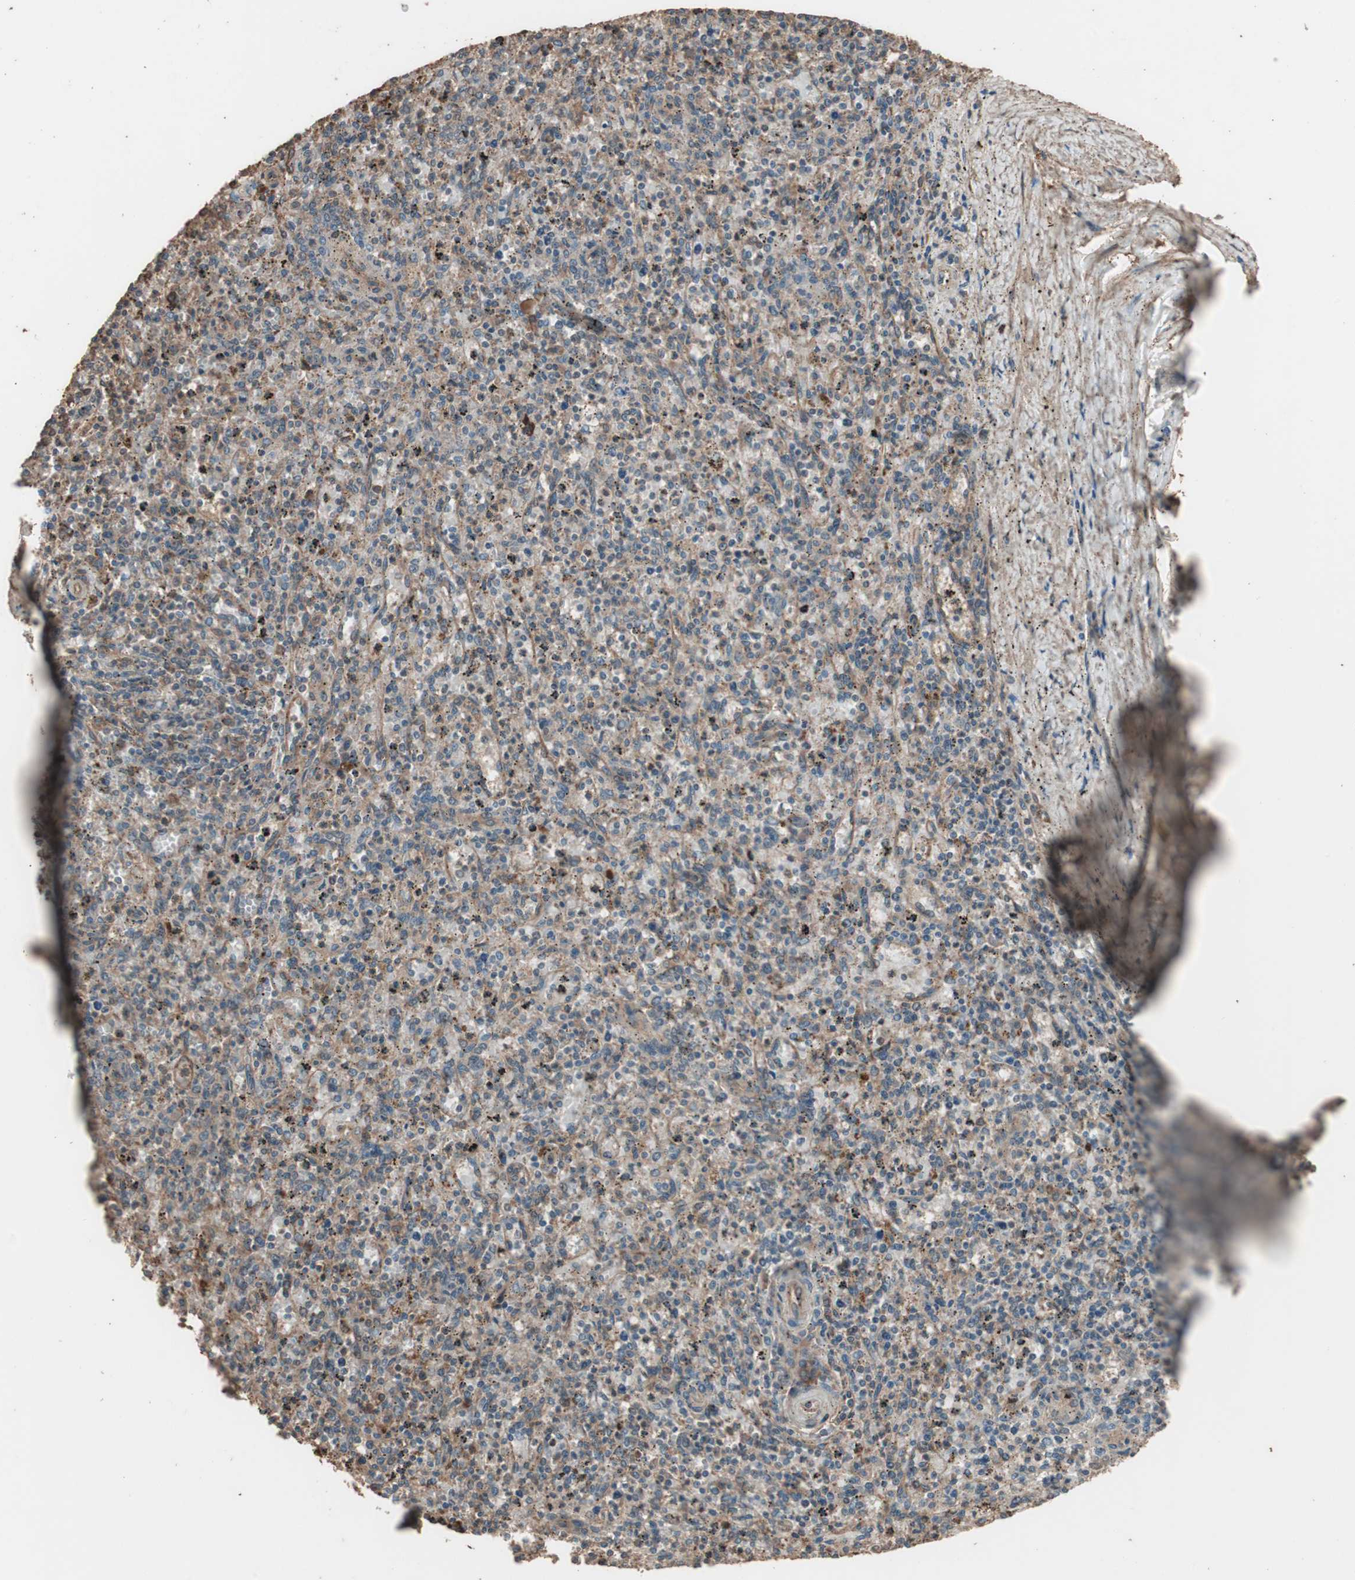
{"staining": {"intensity": "moderate", "quantity": "25%-75%", "location": "cytoplasmic/membranous"}, "tissue": "spleen", "cell_type": "Cells in red pulp", "image_type": "normal", "snomed": [{"axis": "morphology", "description": "Normal tissue, NOS"}, {"axis": "topography", "description": "Spleen"}], "caption": "Immunohistochemical staining of normal spleen exhibits 25%-75% levels of moderate cytoplasmic/membranous protein staining in approximately 25%-75% of cells in red pulp. Nuclei are stained in blue.", "gene": "CCN4", "patient": {"sex": "male", "age": 72}}